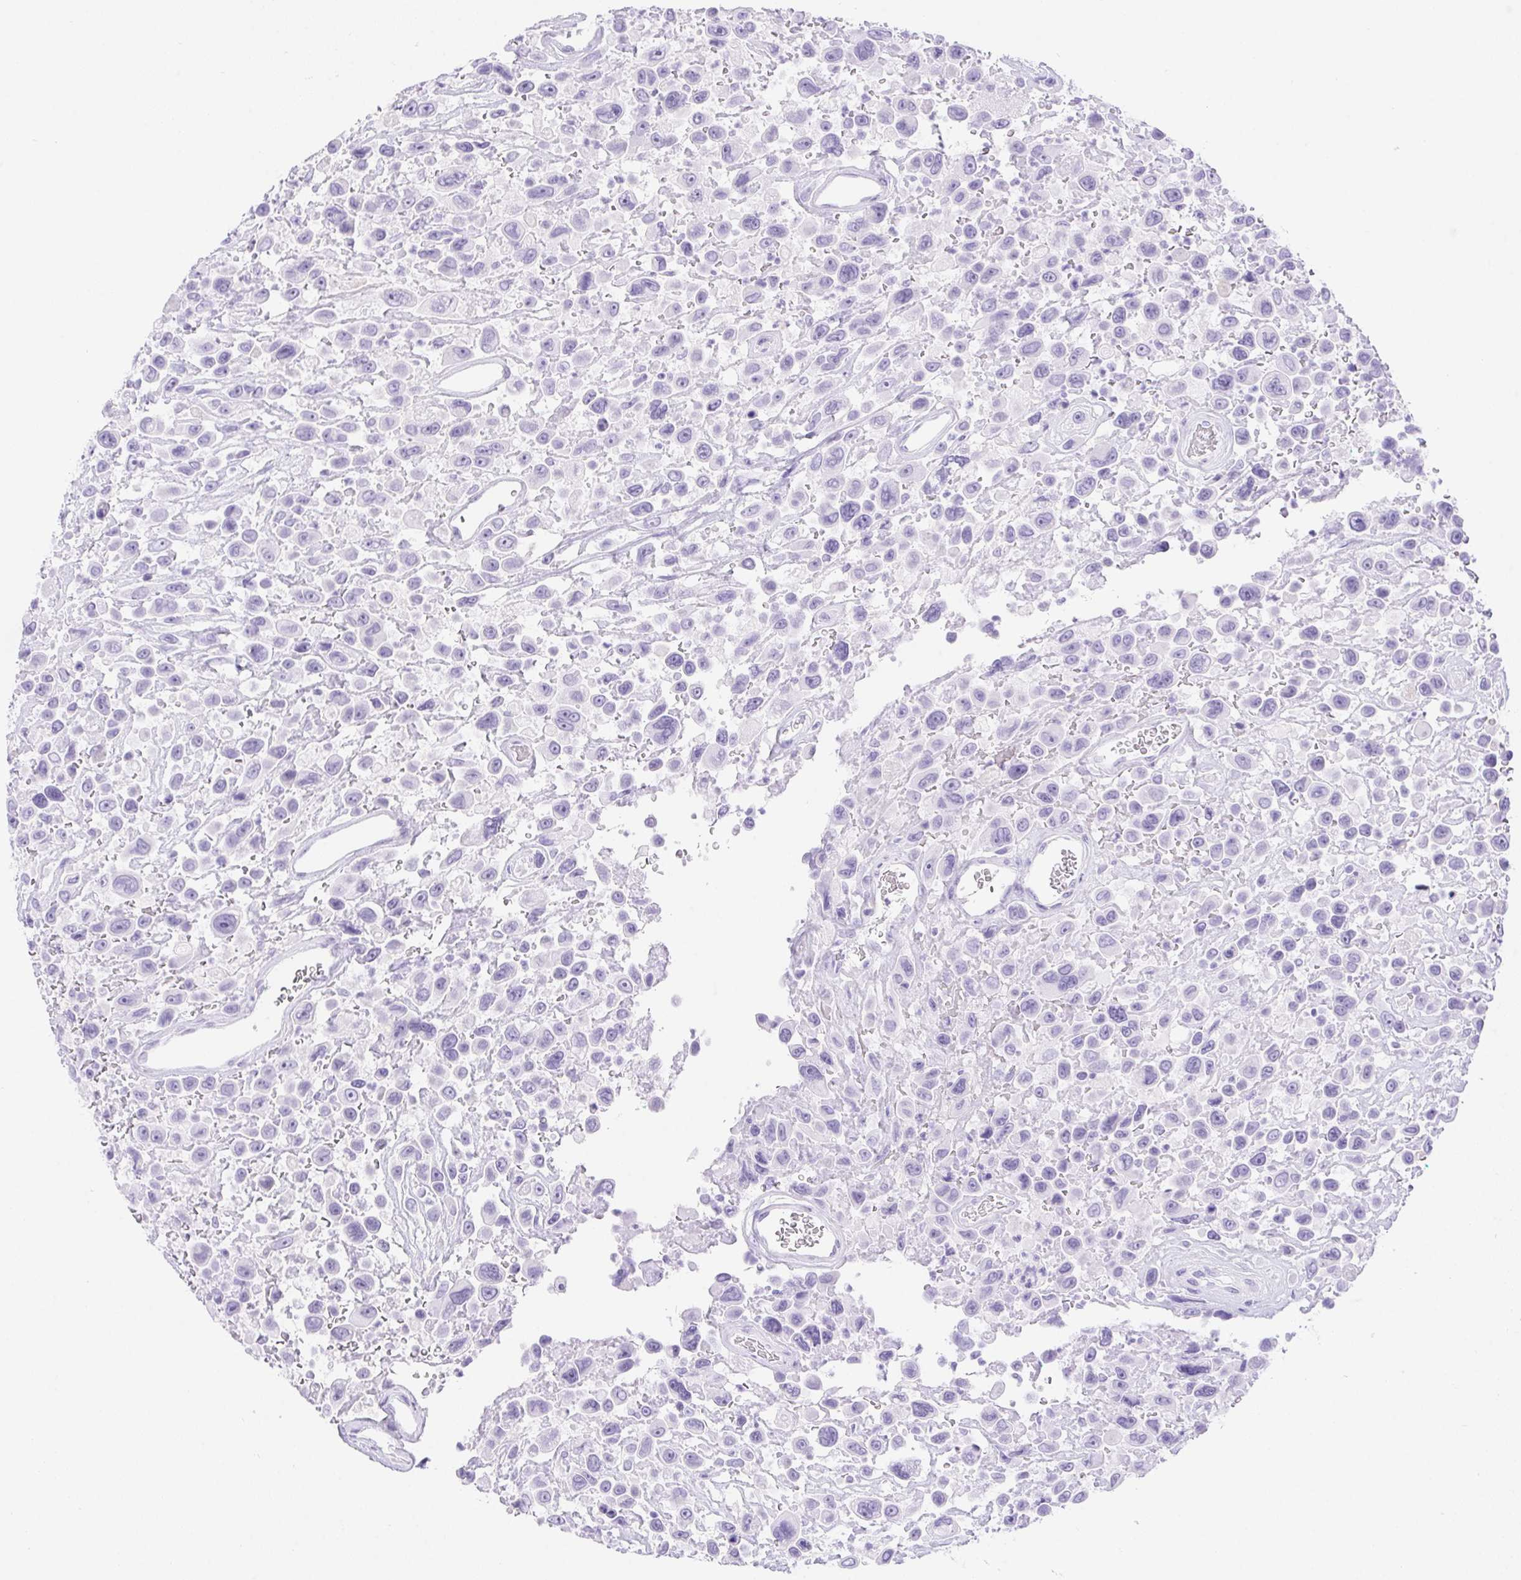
{"staining": {"intensity": "negative", "quantity": "none", "location": "none"}, "tissue": "urothelial cancer", "cell_type": "Tumor cells", "image_type": "cancer", "snomed": [{"axis": "morphology", "description": "Urothelial carcinoma, High grade"}, {"axis": "topography", "description": "Urinary bladder"}], "caption": "Human urothelial cancer stained for a protein using IHC exhibits no positivity in tumor cells.", "gene": "ERP27", "patient": {"sex": "male", "age": 53}}